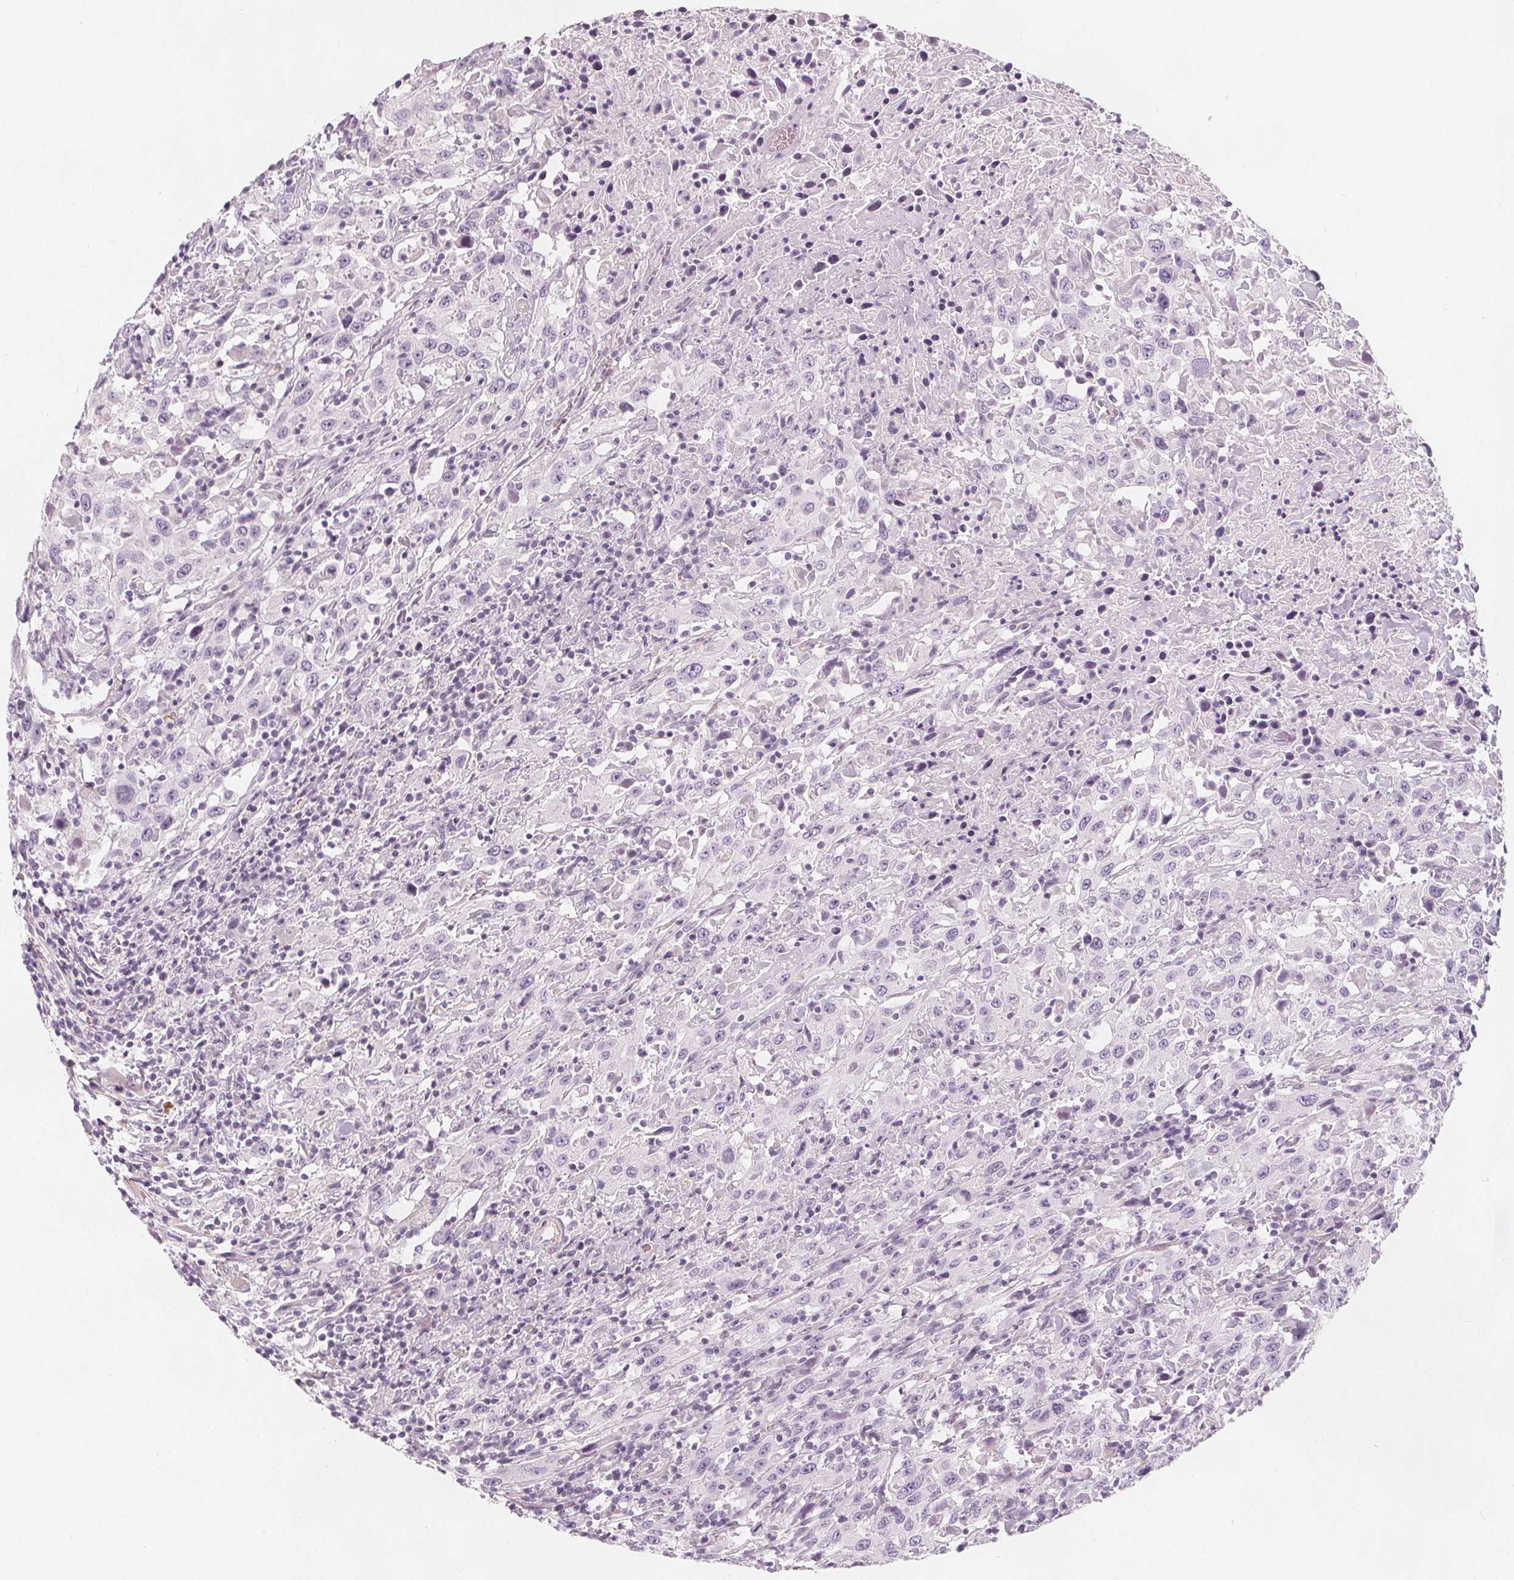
{"staining": {"intensity": "negative", "quantity": "none", "location": "none"}, "tissue": "urothelial cancer", "cell_type": "Tumor cells", "image_type": "cancer", "snomed": [{"axis": "morphology", "description": "Urothelial carcinoma, High grade"}, {"axis": "topography", "description": "Urinary bladder"}], "caption": "DAB (3,3'-diaminobenzidine) immunohistochemical staining of human urothelial cancer reveals no significant positivity in tumor cells. (DAB immunohistochemistry, high magnification).", "gene": "MAP1A", "patient": {"sex": "male", "age": 61}}